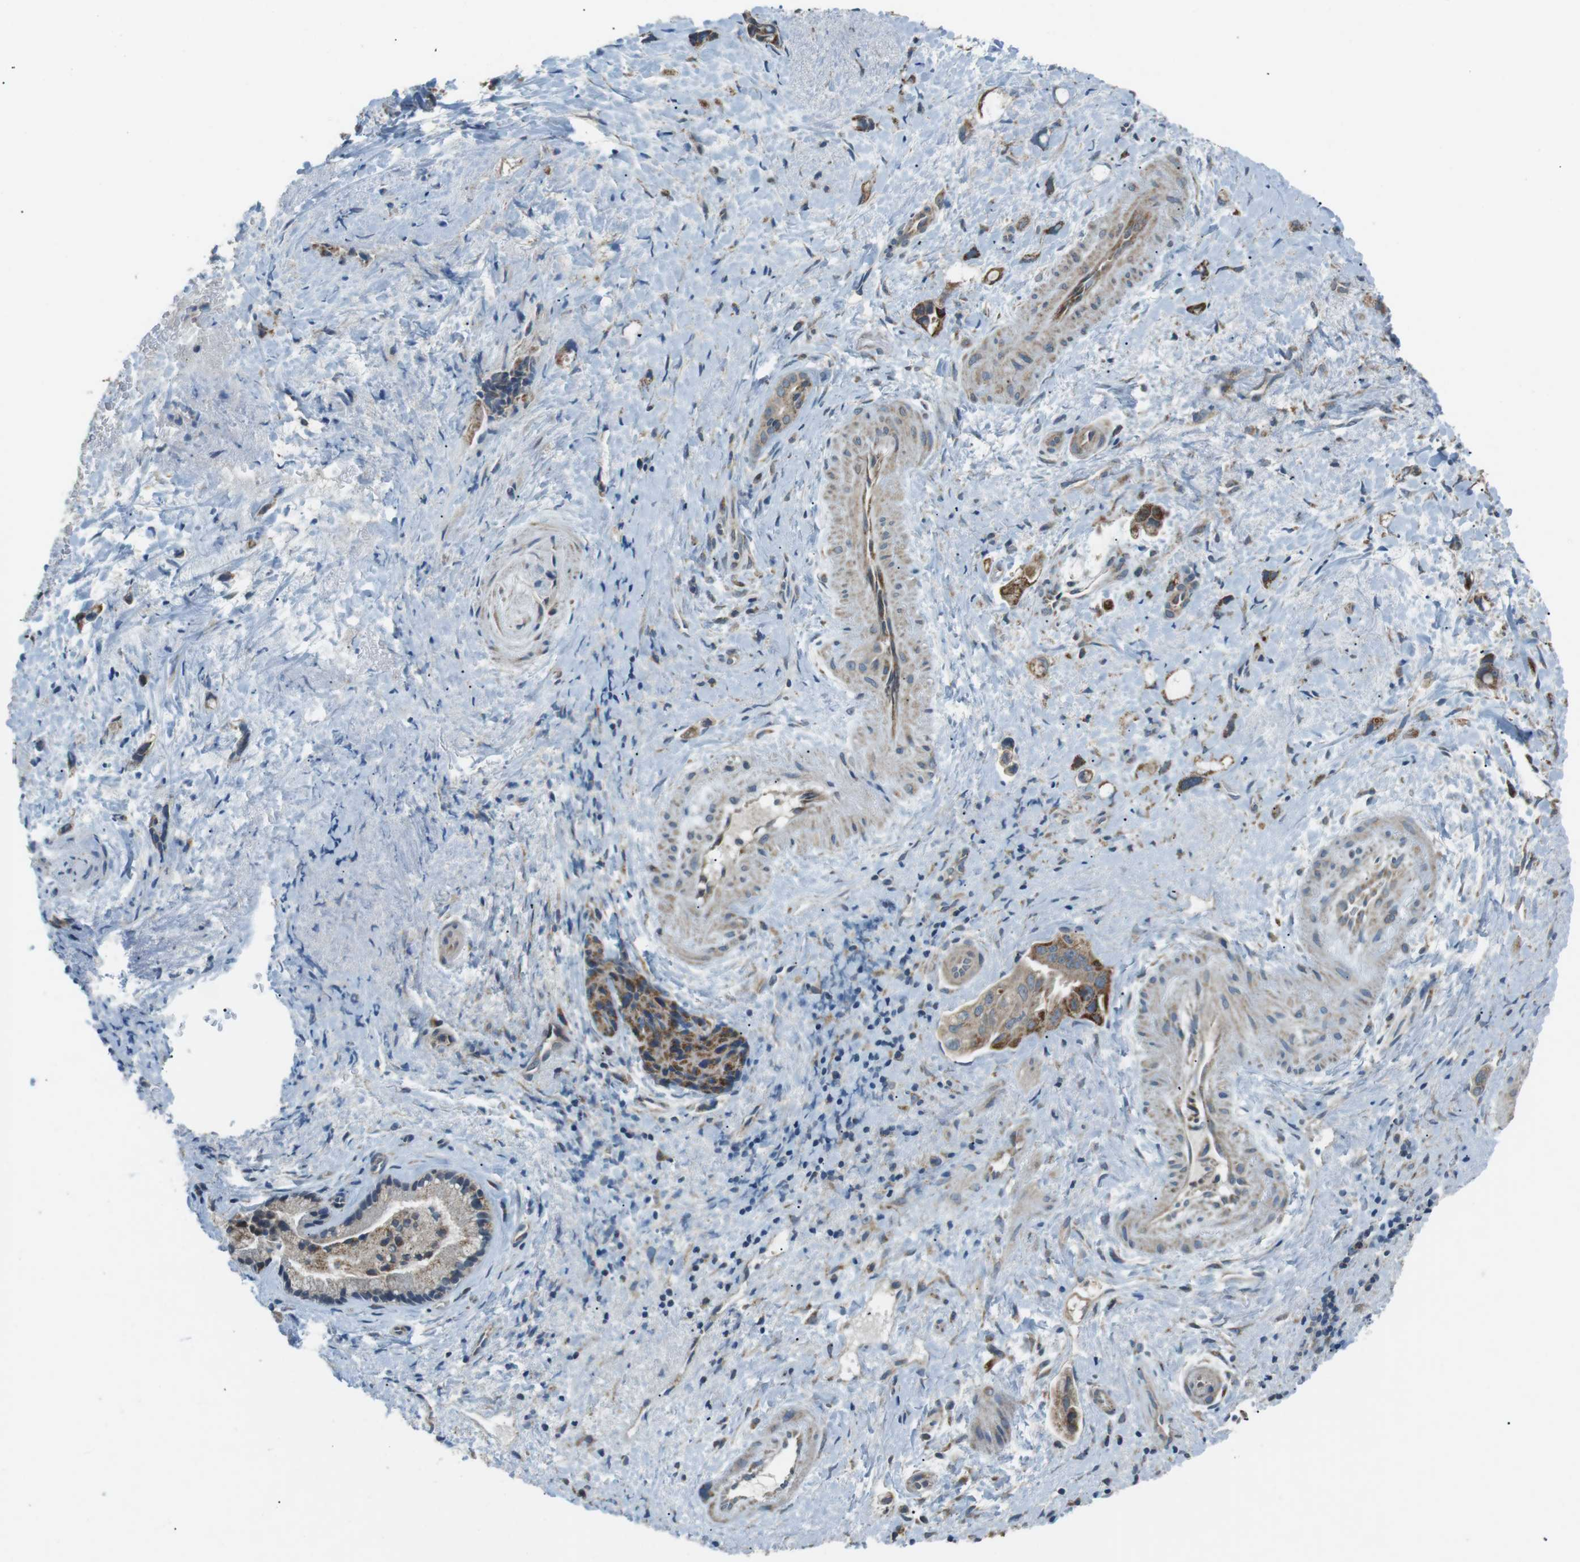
{"staining": {"intensity": "moderate", "quantity": "25%-75%", "location": "cytoplasmic/membranous"}, "tissue": "liver cancer", "cell_type": "Tumor cells", "image_type": "cancer", "snomed": [{"axis": "morphology", "description": "Cholangiocarcinoma"}, {"axis": "topography", "description": "Liver"}], "caption": "This micrograph demonstrates immunohistochemistry (IHC) staining of cholangiocarcinoma (liver), with medium moderate cytoplasmic/membranous positivity in about 25%-75% of tumor cells.", "gene": "BACE1", "patient": {"sex": "female", "age": 65}}